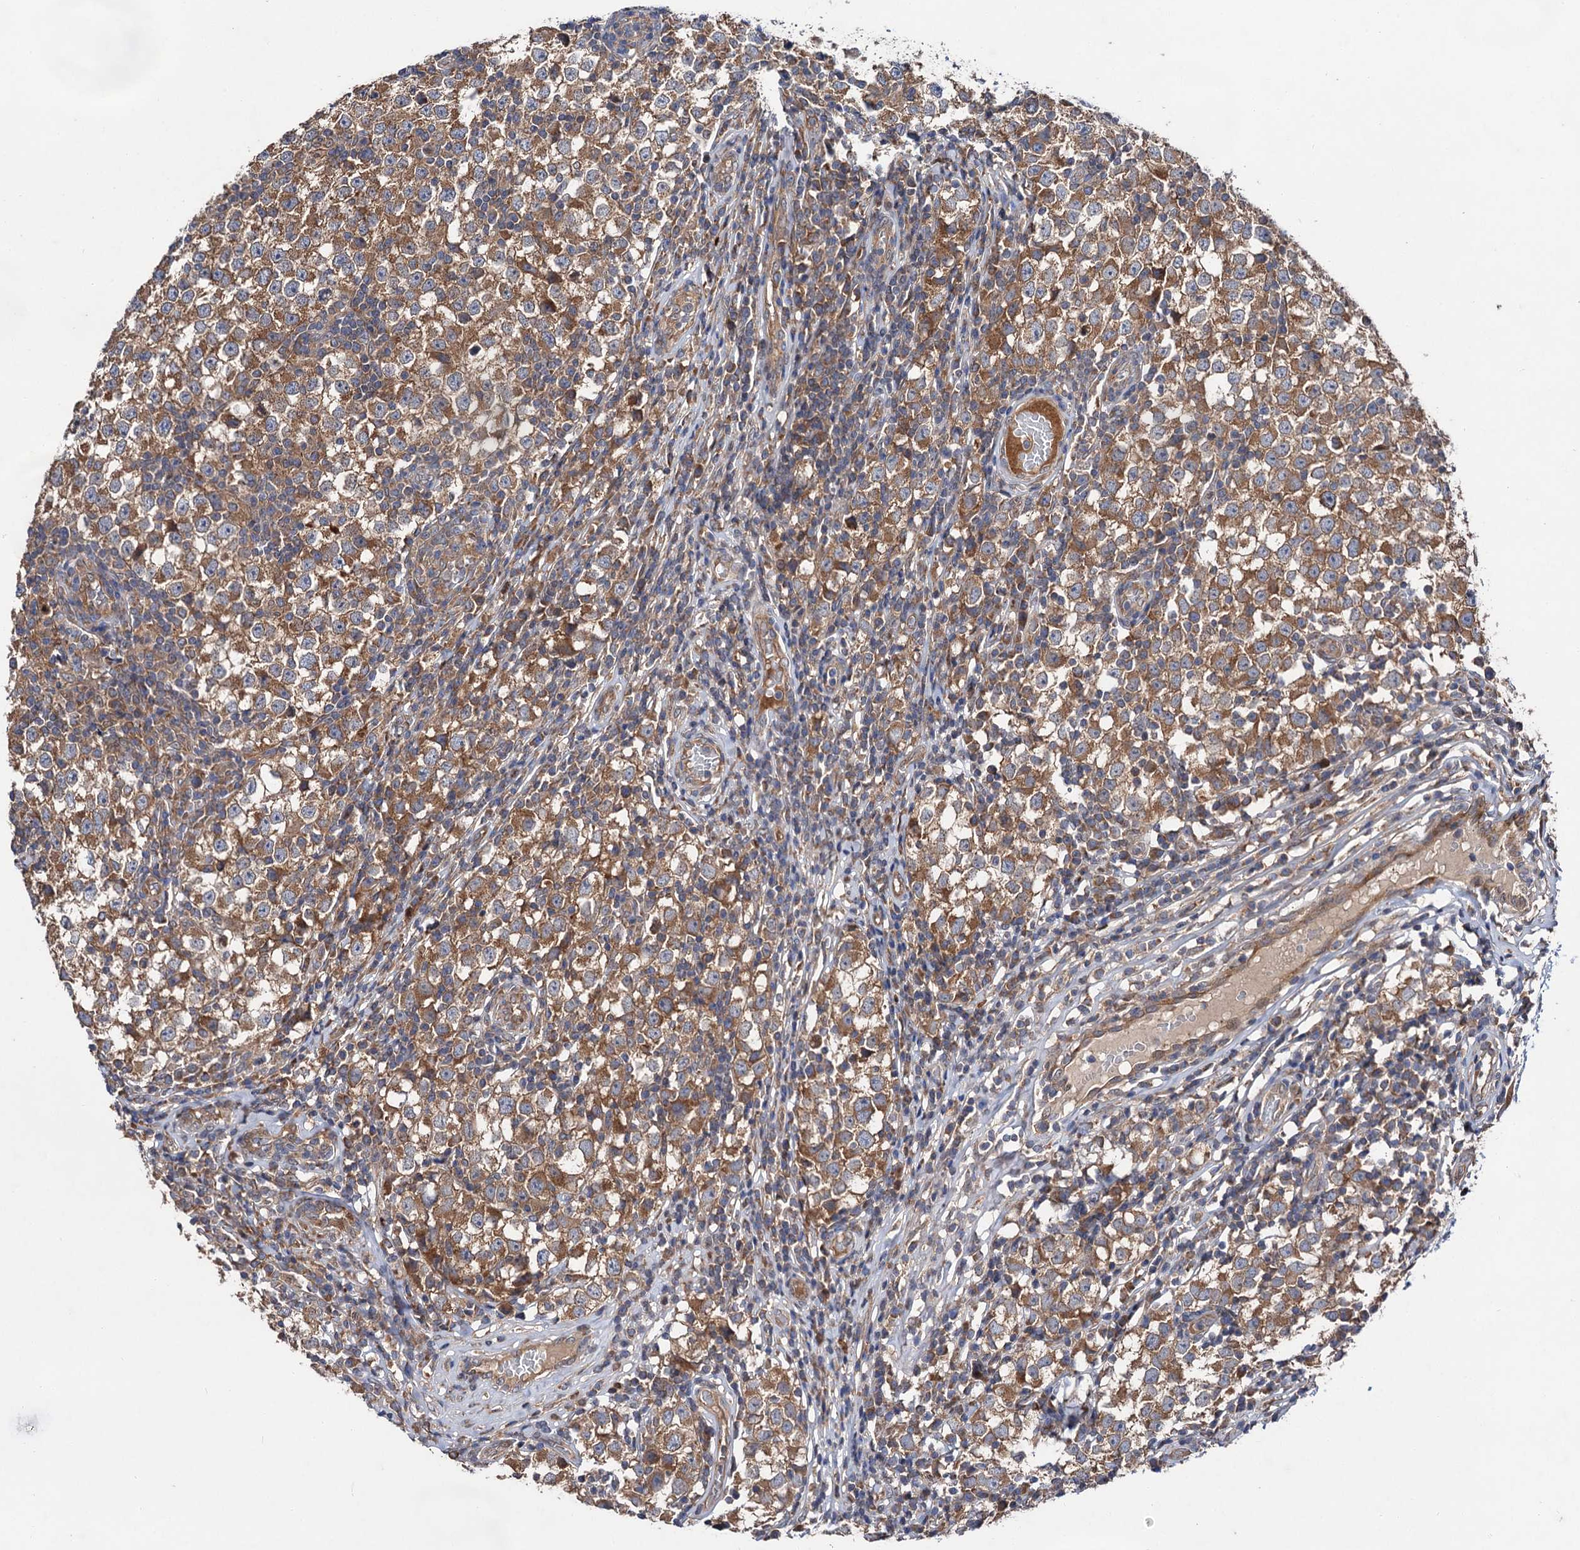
{"staining": {"intensity": "moderate", "quantity": ">75%", "location": "cytoplasmic/membranous"}, "tissue": "testis cancer", "cell_type": "Tumor cells", "image_type": "cancer", "snomed": [{"axis": "morphology", "description": "Seminoma, NOS"}, {"axis": "topography", "description": "Testis"}], "caption": "Immunohistochemical staining of testis seminoma displays medium levels of moderate cytoplasmic/membranous positivity in approximately >75% of tumor cells.", "gene": "NAA25", "patient": {"sex": "male", "age": 65}}